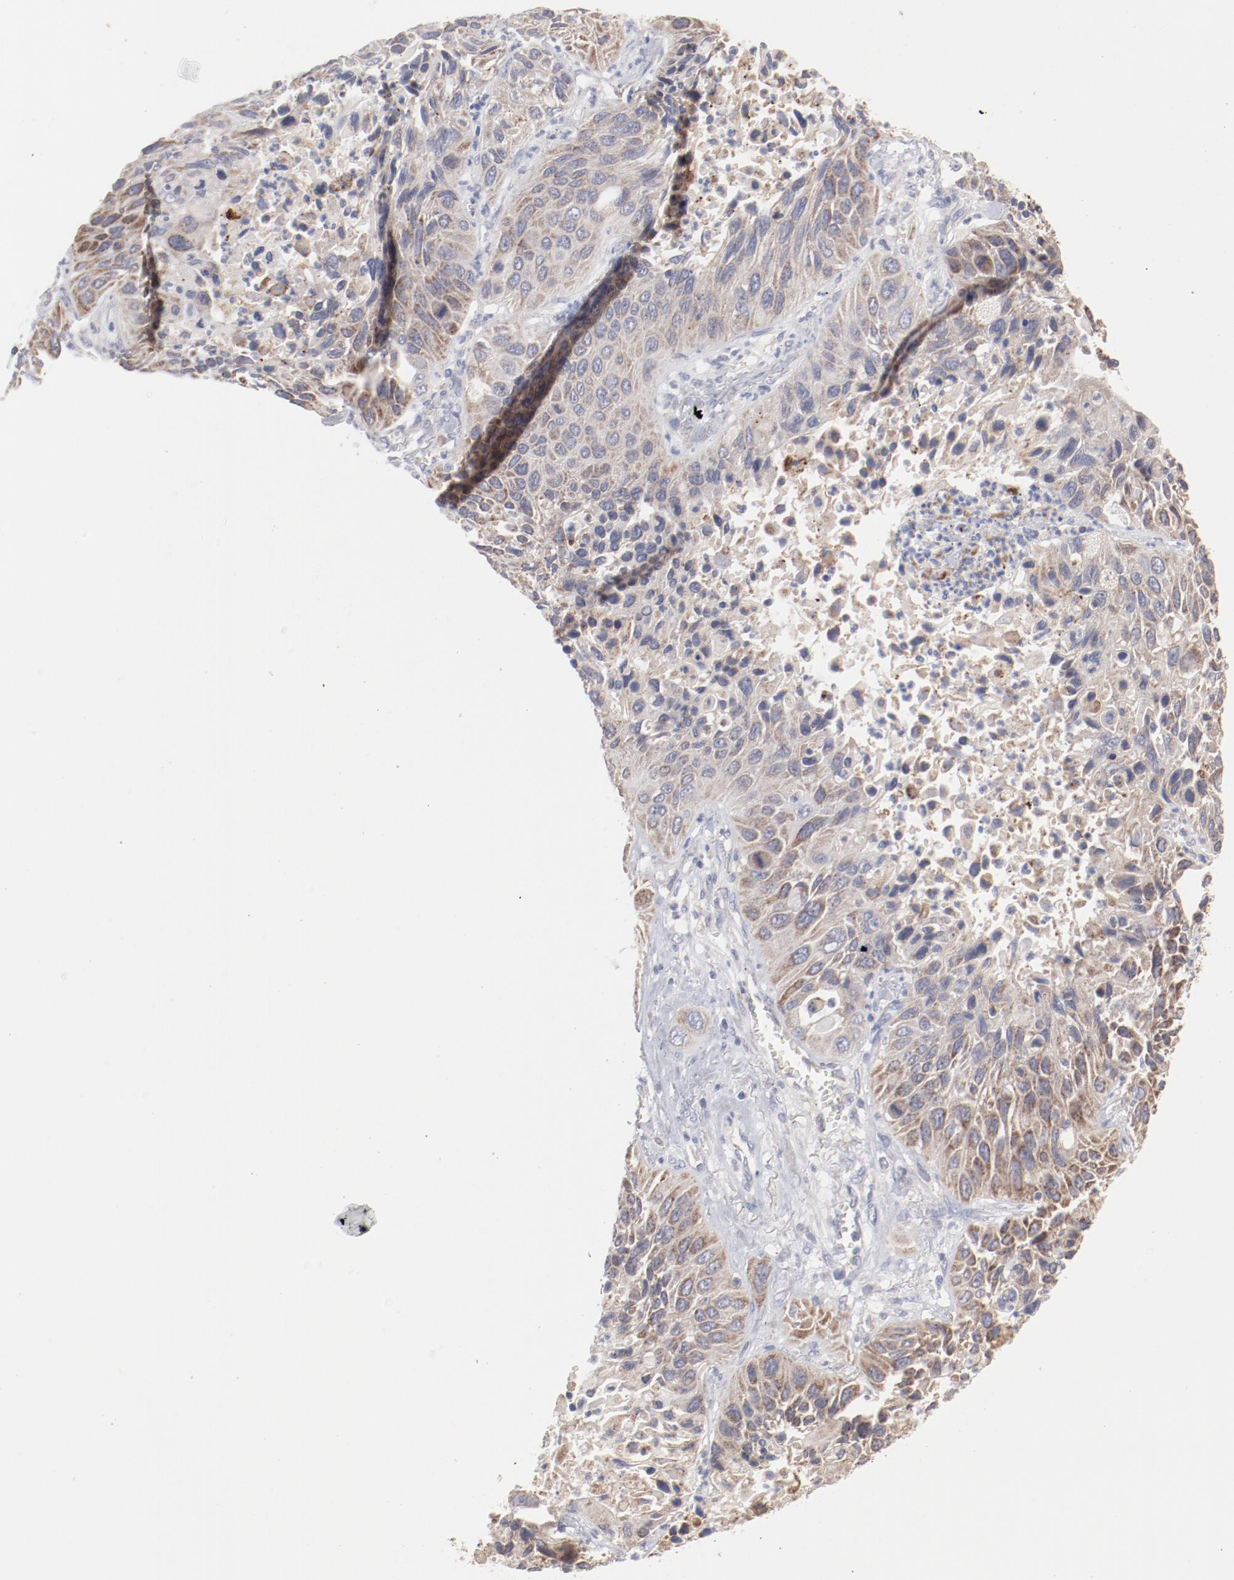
{"staining": {"intensity": "moderate", "quantity": ">75%", "location": "cytoplasmic/membranous"}, "tissue": "lung cancer", "cell_type": "Tumor cells", "image_type": "cancer", "snomed": [{"axis": "morphology", "description": "Squamous cell carcinoma, NOS"}, {"axis": "topography", "description": "Lung"}], "caption": "This histopathology image reveals lung cancer (squamous cell carcinoma) stained with immunohistochemistry (IHC) to label a protein in brown. The cytoplasmic/membranous of tumor cells show moderate positivity for the protein. Nuclei are counter-stained blue.", "gene": "PPFIBP2", "patient": {"sex": "female", "age": 76}}